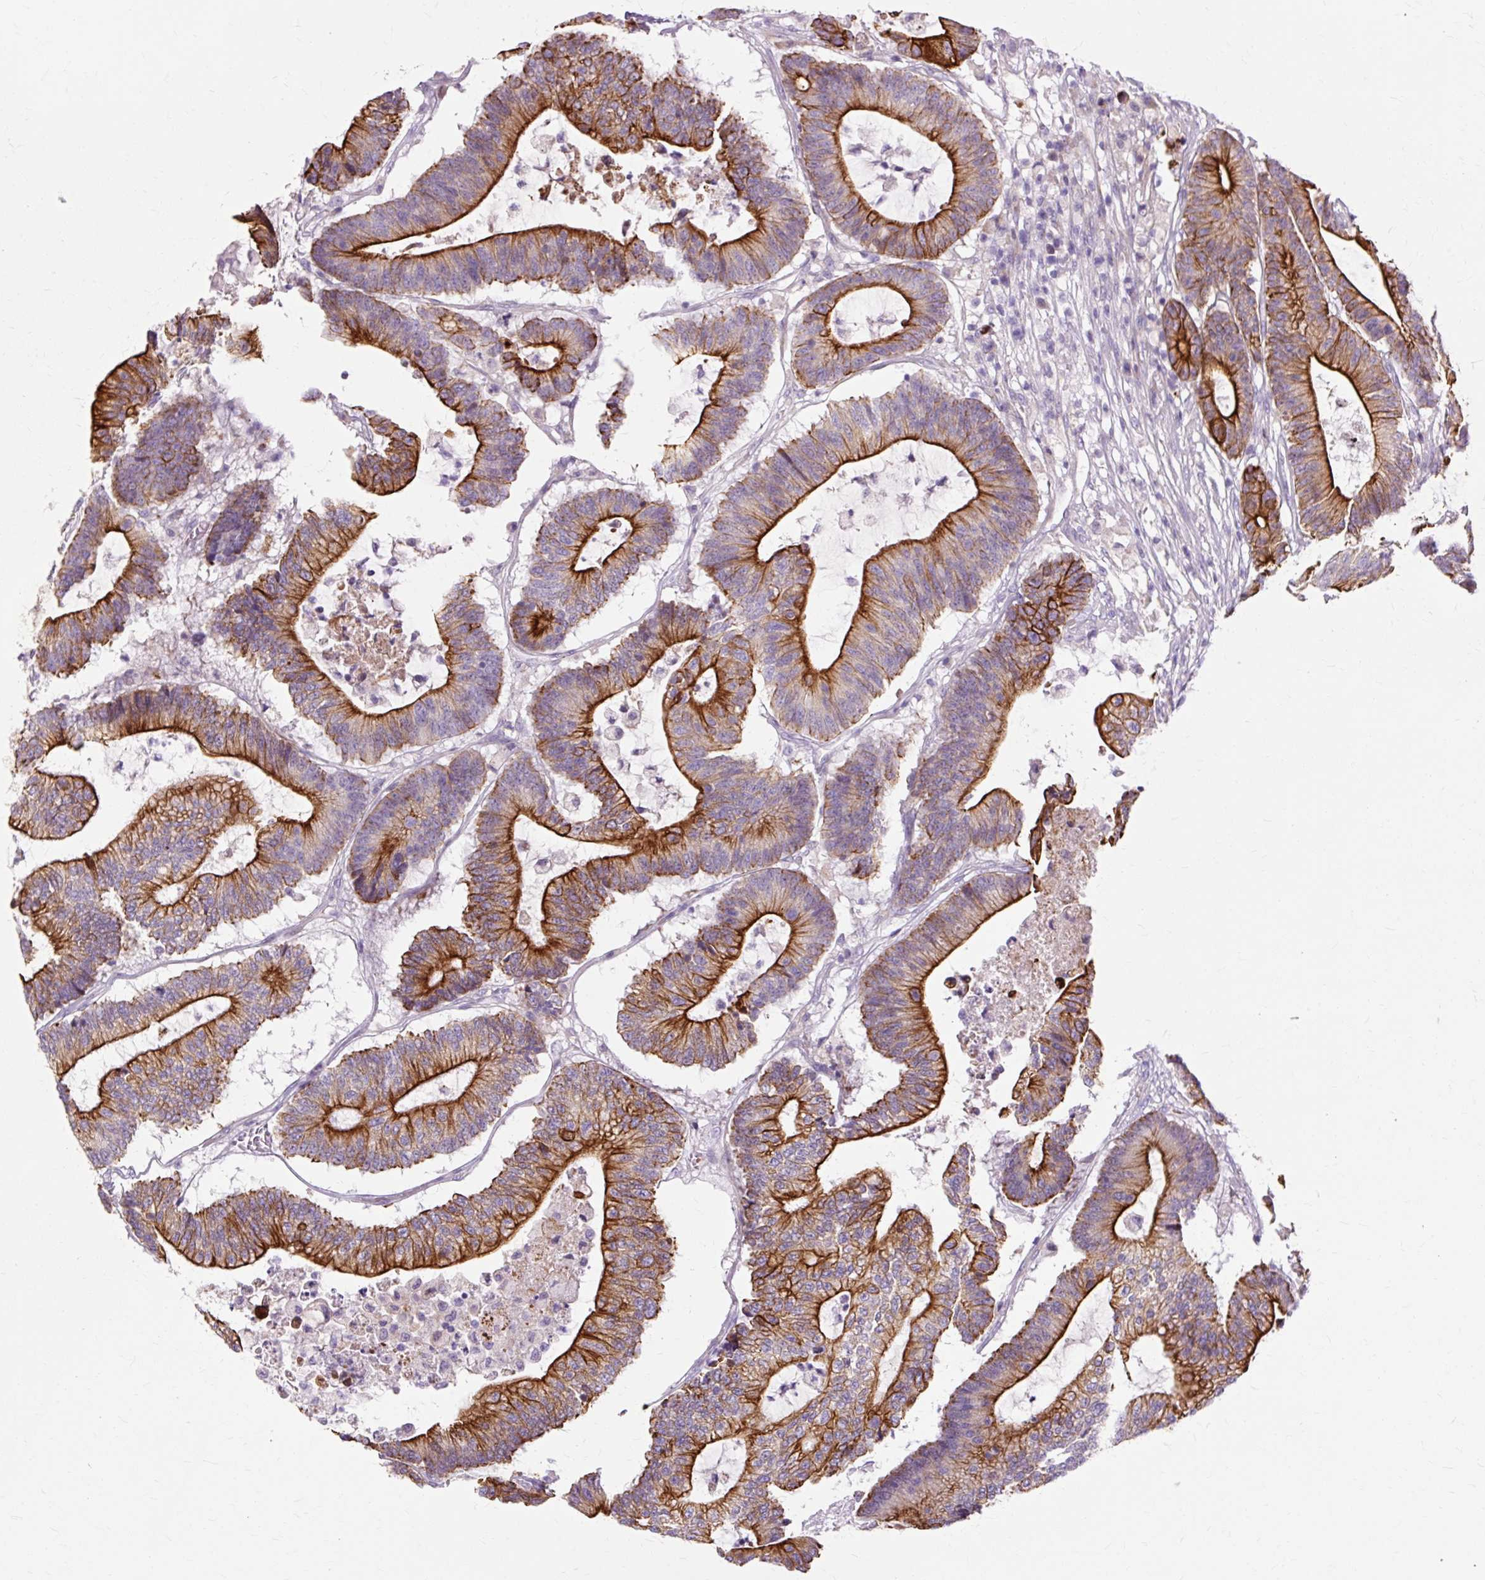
{"staining": {"intensity": "strong", "quantity": ">75%", "location": "cytoplasmic/membranous"}, "tissue": "colorectal cancer", "cell_type": "Tumor cells", "image_type": "cancer", "snomed": [{"axis": "morphology", "description": "Adenocarcinoma, NOS"}, {"axis": "topography", "description": "Colon"}], "caption": "Immunohistochemical staining of colorectal cancer shows high levels of strong cytoplasmic/membranous expression in approximately >75% of tumor cells.", "gene": "DCTN4", "patient": {"sex": "female", "age": 84}}